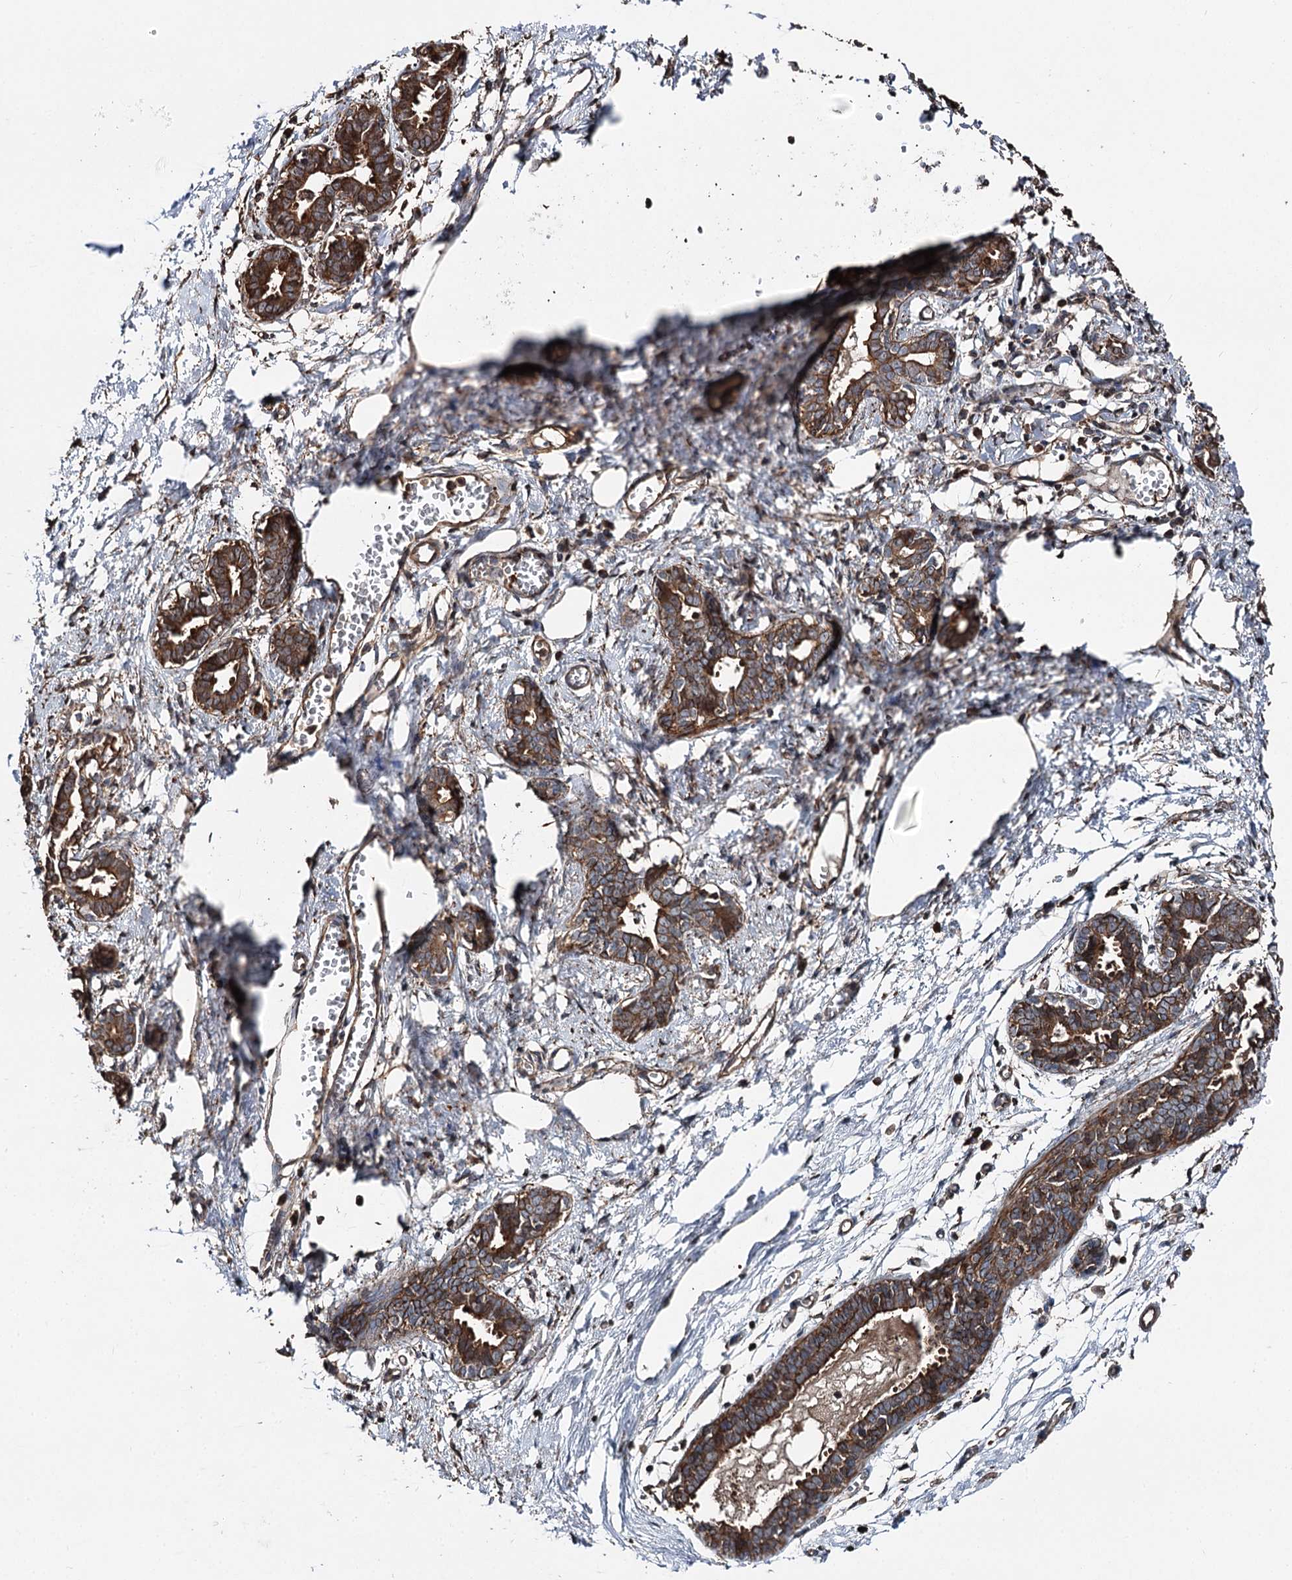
{"staining": {"intensity": "moderate", "quantity": ">75%", "location": "cytoplasmic/membranous"}, "tissue": "breast", "cell_type": "Adipocytes", "image_type": "normal", "snomed": [{"axis": "morphology", "description": "Normal tissue, NOS"}, {"axis": "topography", "description": "Breast"}], "caption": "Brown immunohistochemical staining in normal human breast demonstrates moderate cytoplasmic/membranous expression in approximately >75% of adipocytes. (IHC, brightfield microscopy, high magnification).", "gene": "ITFG2", "patient": {"sex": "female", "age": 27}}